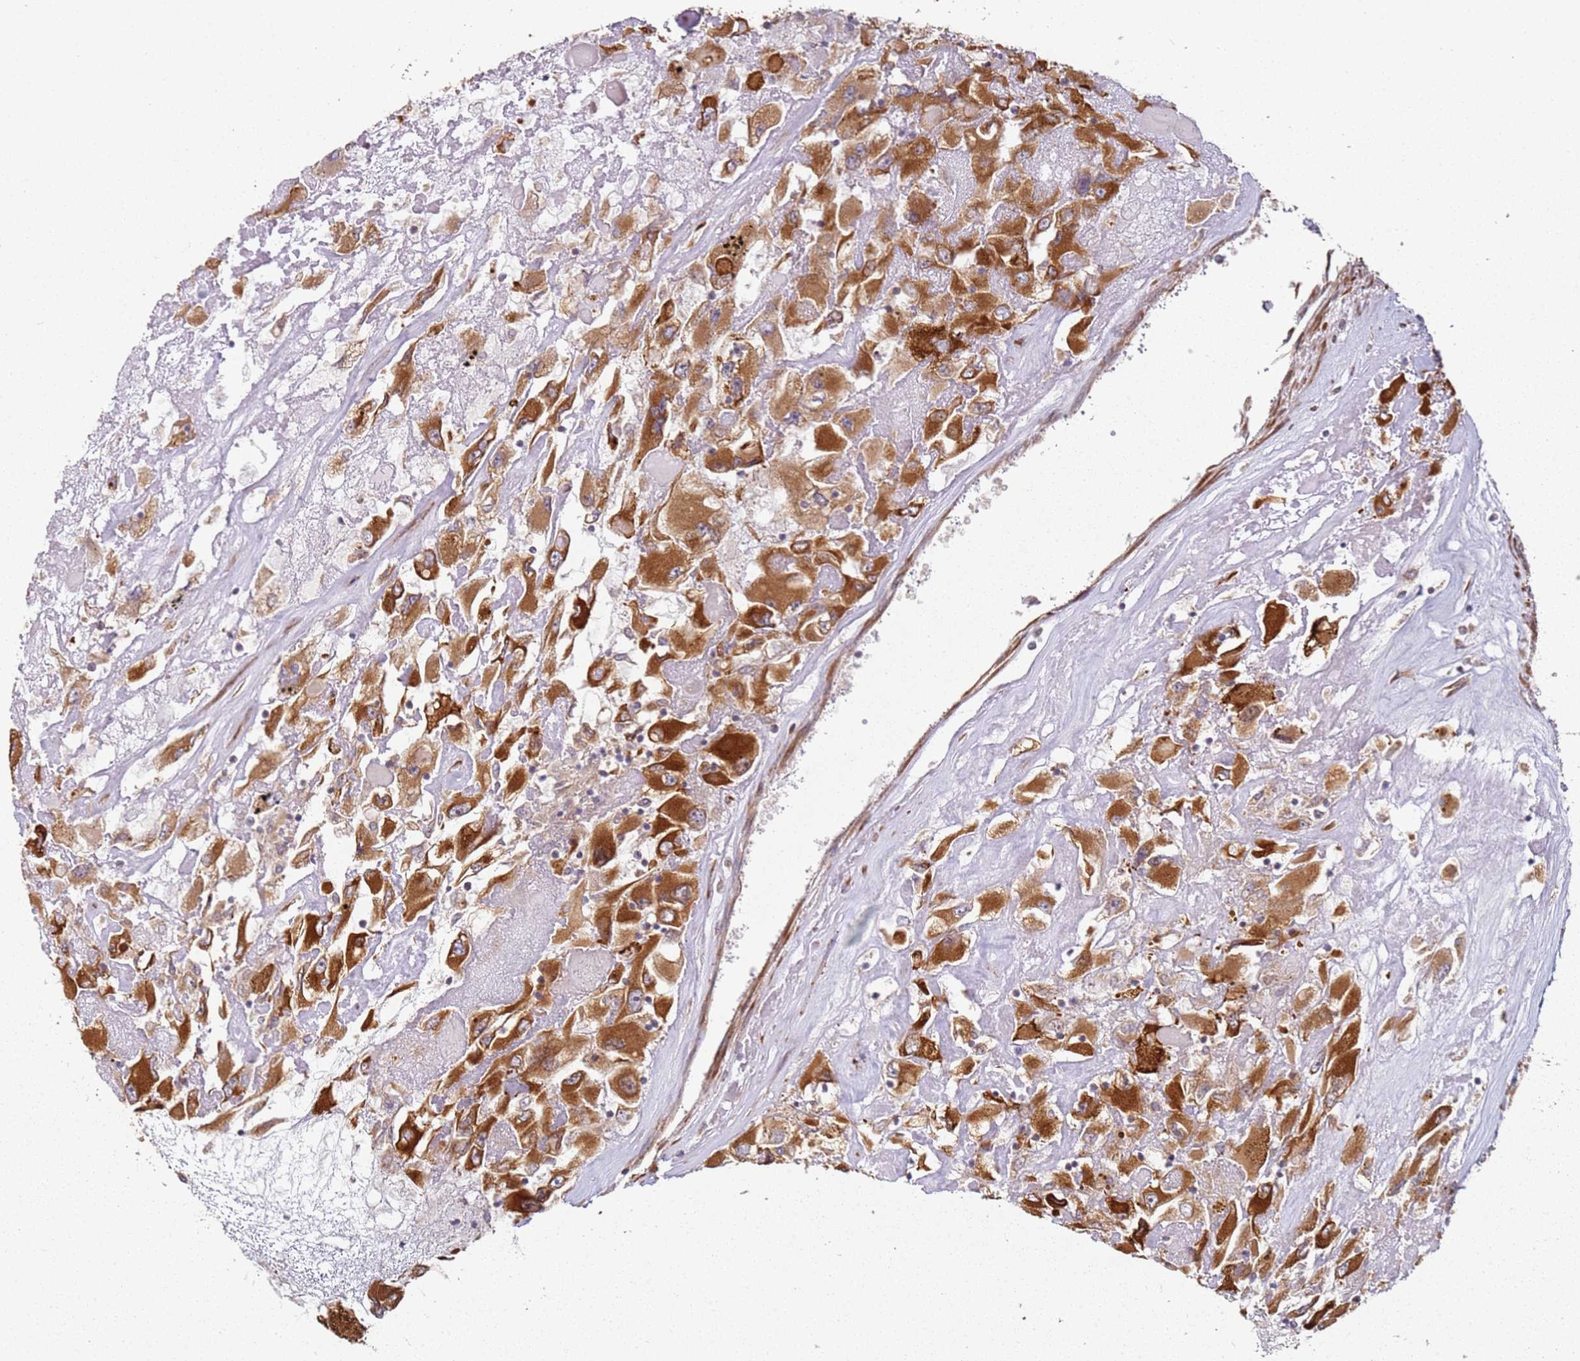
{"staining": {"intensity": "strong", "quantity": ">75%", "location": "cytoplasmic/membranous"}, "tissue": "renal cancer", "cell_type": "Tumor cells", "image_type": "cancer", "snomed": [{"axis": "morphology", "description": "Adenocarcinoma, NOS"}, {"axis": "topography", "description": "Kidney"}], "caption": "Adenocarcinoma (renal) was stained to show a protein in brown. There is high levels of strong cytoplasmic/membranous staining in approximately >75% of tumor cells.", "gene": "ARFRP1", "patient": {"sex": "female", "age": 52}}